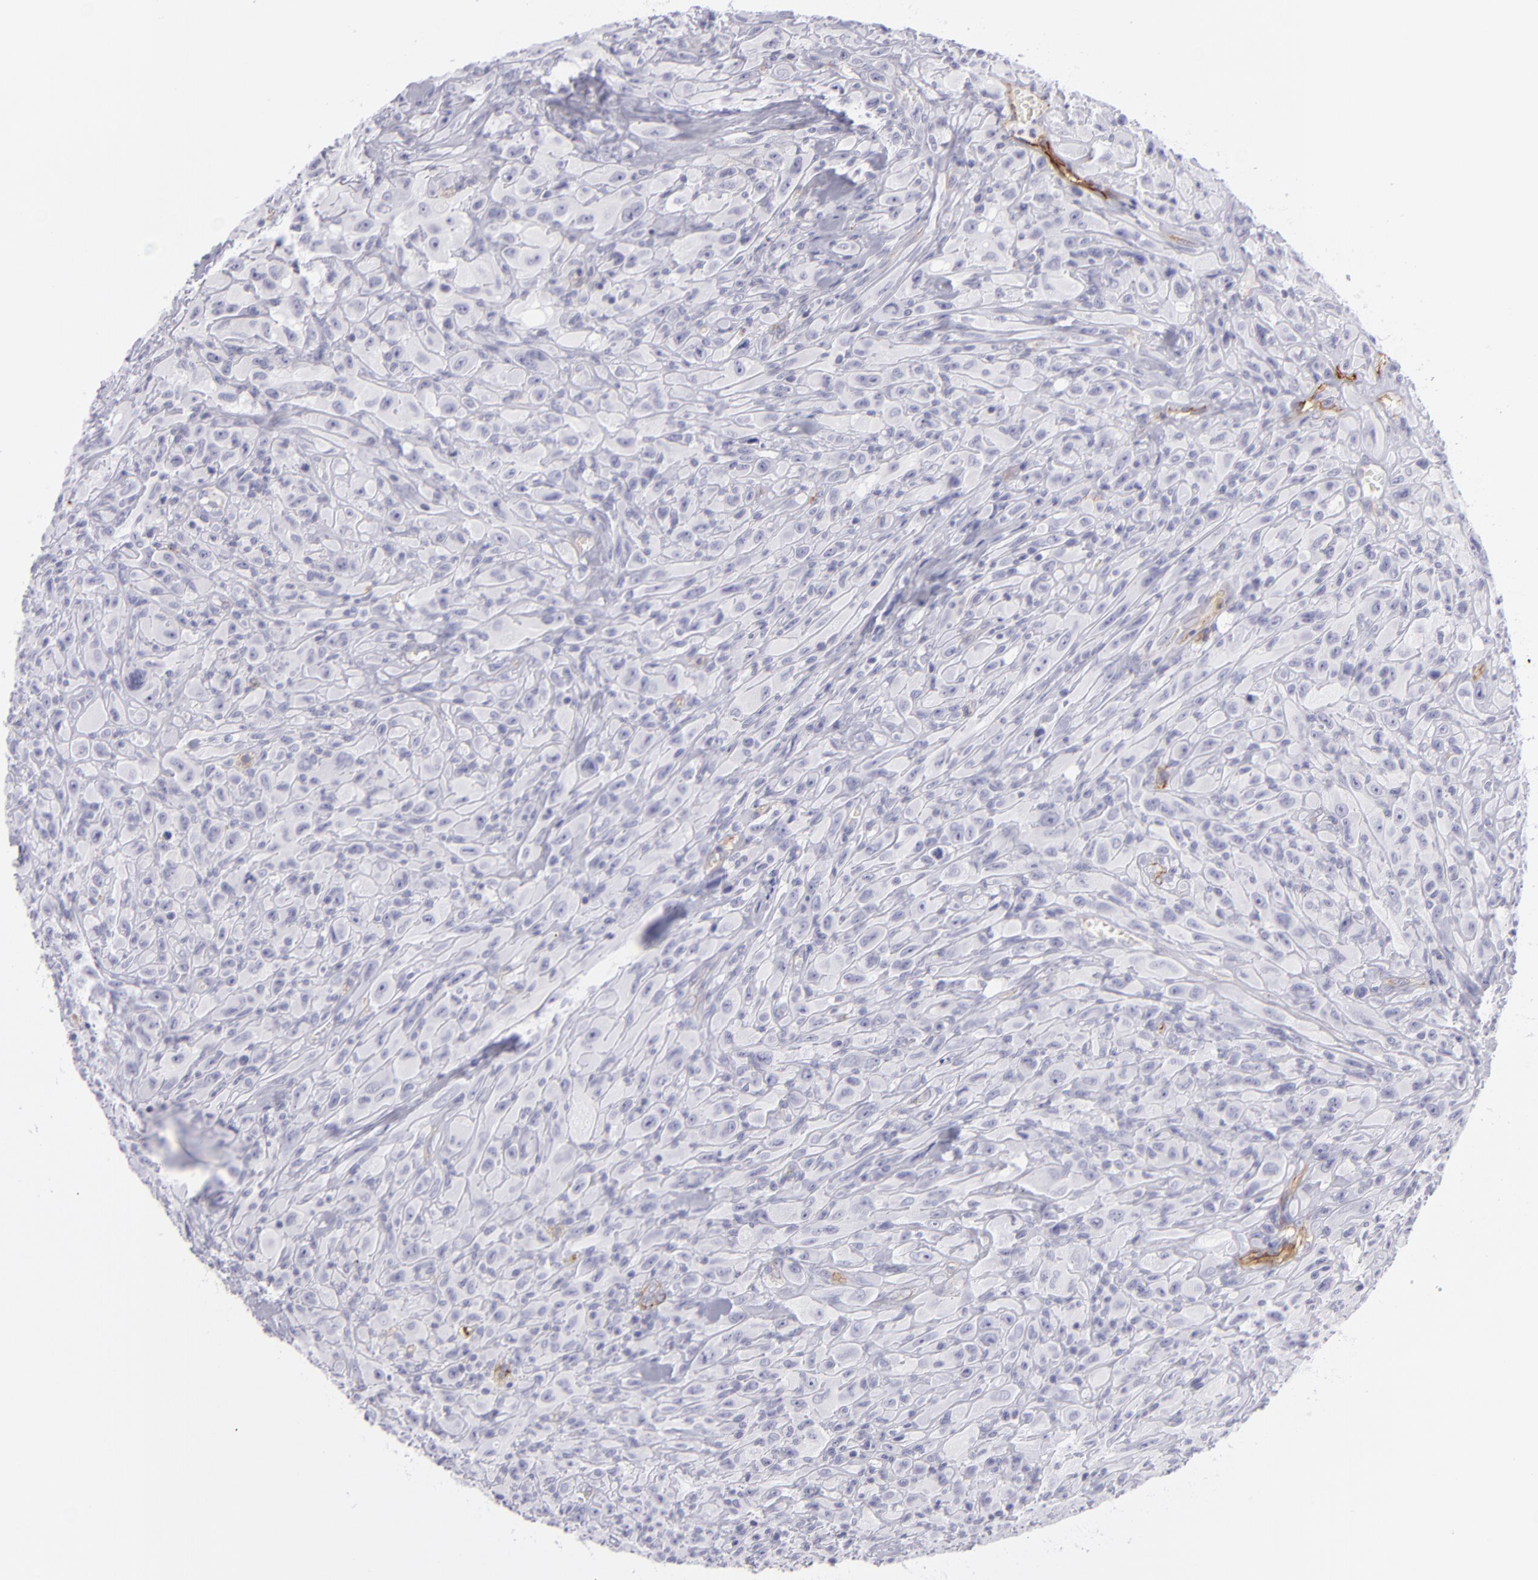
{"staining": {"intensity": "negative", "quantity": "none", "location": "none"}, "tissue": "glioma", "cell_type": "Tumor cells", "image_type": "cancer", "snomed": [{"axis": "morphology", "description": "Glioma, malignant, High grade"}, {"axis": "topography", "description": "Brain"}], "caption": "There is no significant expression in tumor cells of glioma. The staining was performed using DAB (3,3'-diaminobenzidine) to visualize the protein expression in brown, while the nuclei were stained in blue with hematoxylin (Magnification: 20x).", "gene": "THBD", "patient": {"sex": "male", "age": 48}}